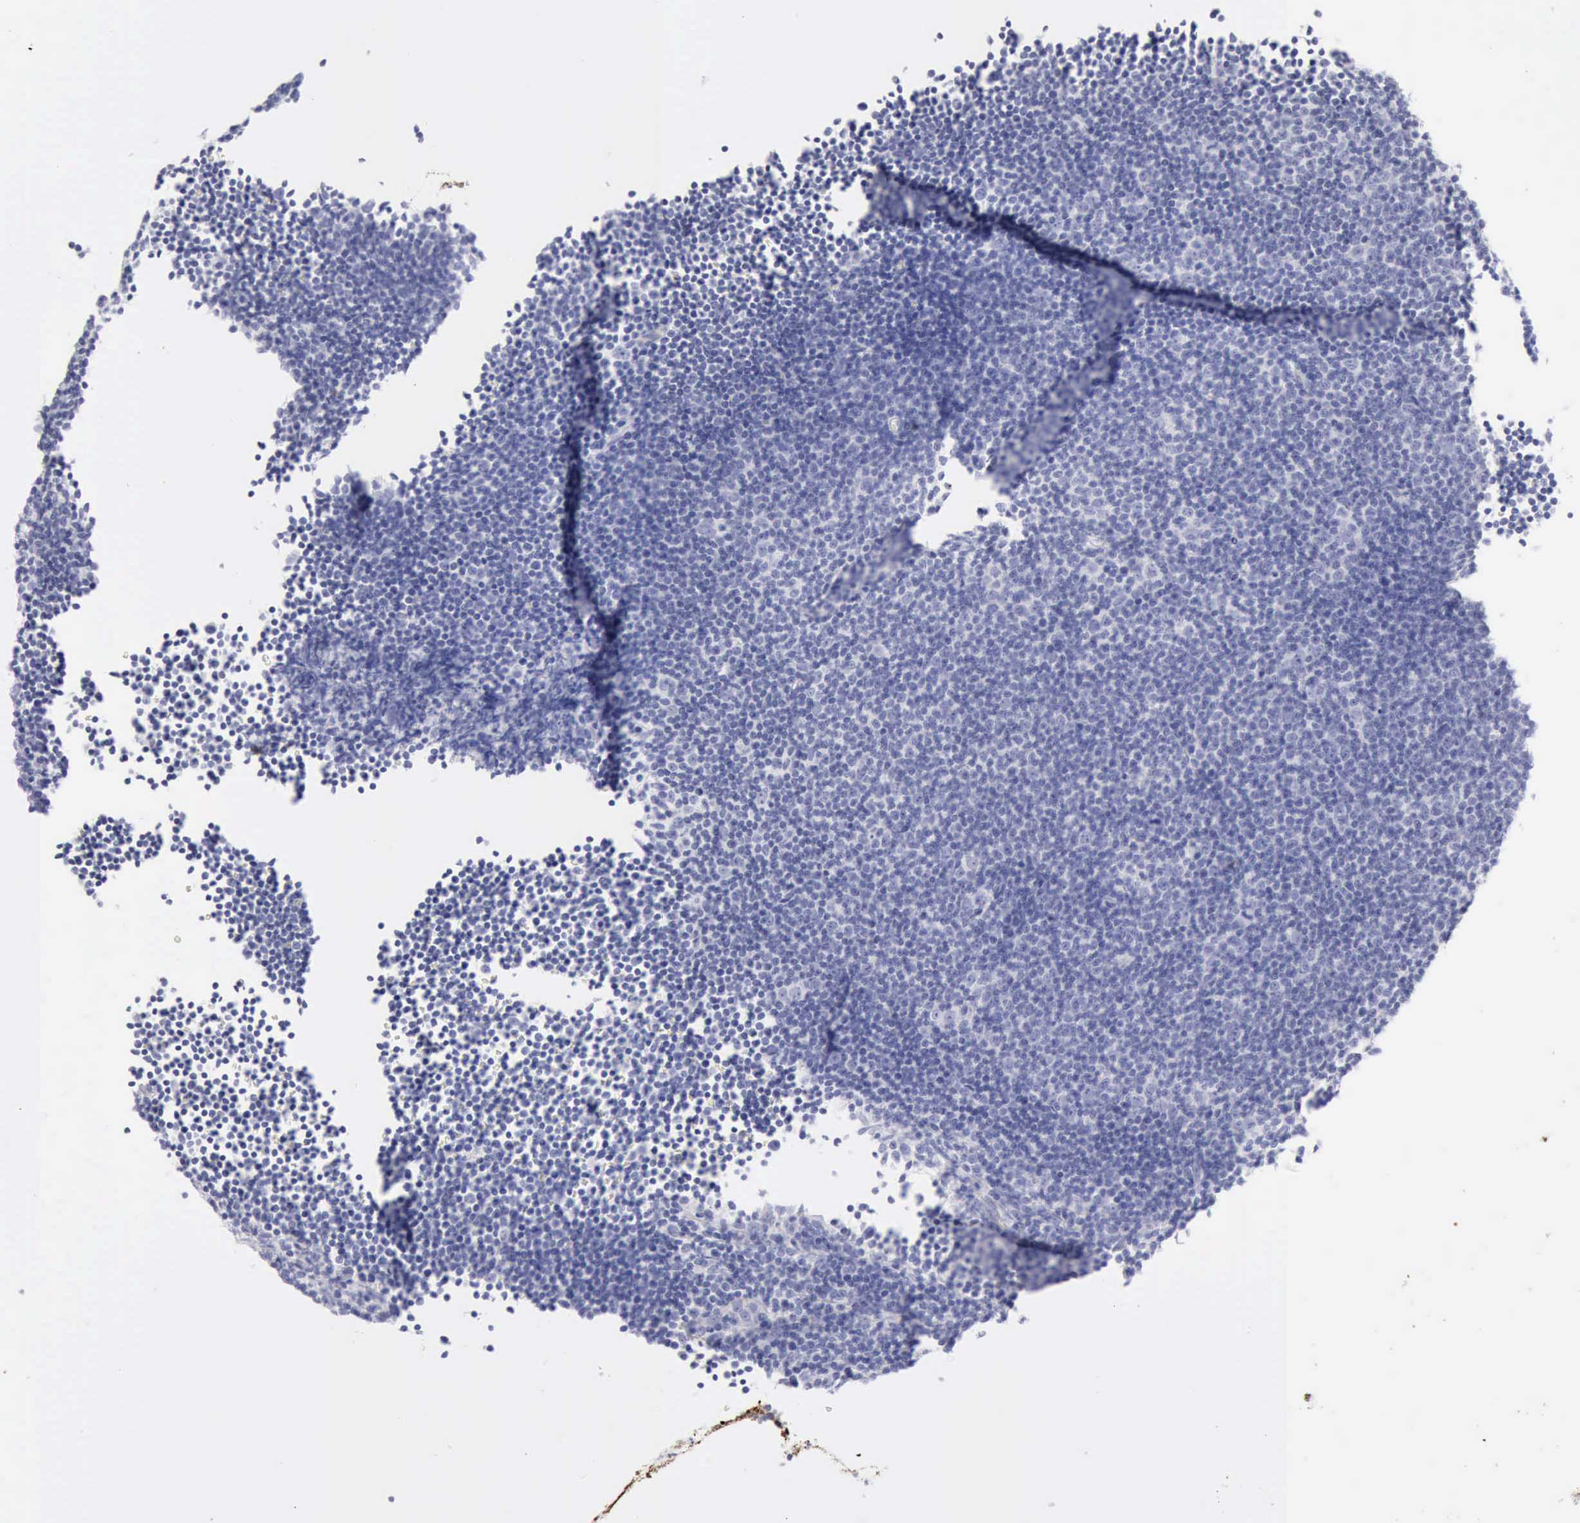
{"staining": {"intensity": "negative", "quantity": "none", "location": "none"}, "tissue": "lymphoma", "cell_type": "Tumor cells", "image_type": "cancer", "snomed": [{"axis": "morphology", "description": "Malignant lymphoma, non-Hodgkin's type, Low grade"}, {"axis": "topography", "description": "Lymph node"}], "caption": "Tumor cells show no significant expression in low-grade malignant lymphoma, non-Hodgkin's type. (Stains: DAB (3,3'-diaminobenzidine) immunohistochemistry with hematoxylin counter stain, Microscopy: brightfield microscopy at high magnification).", "gene": "KRT10", "patient": {"sex": "male", "age": 49}}